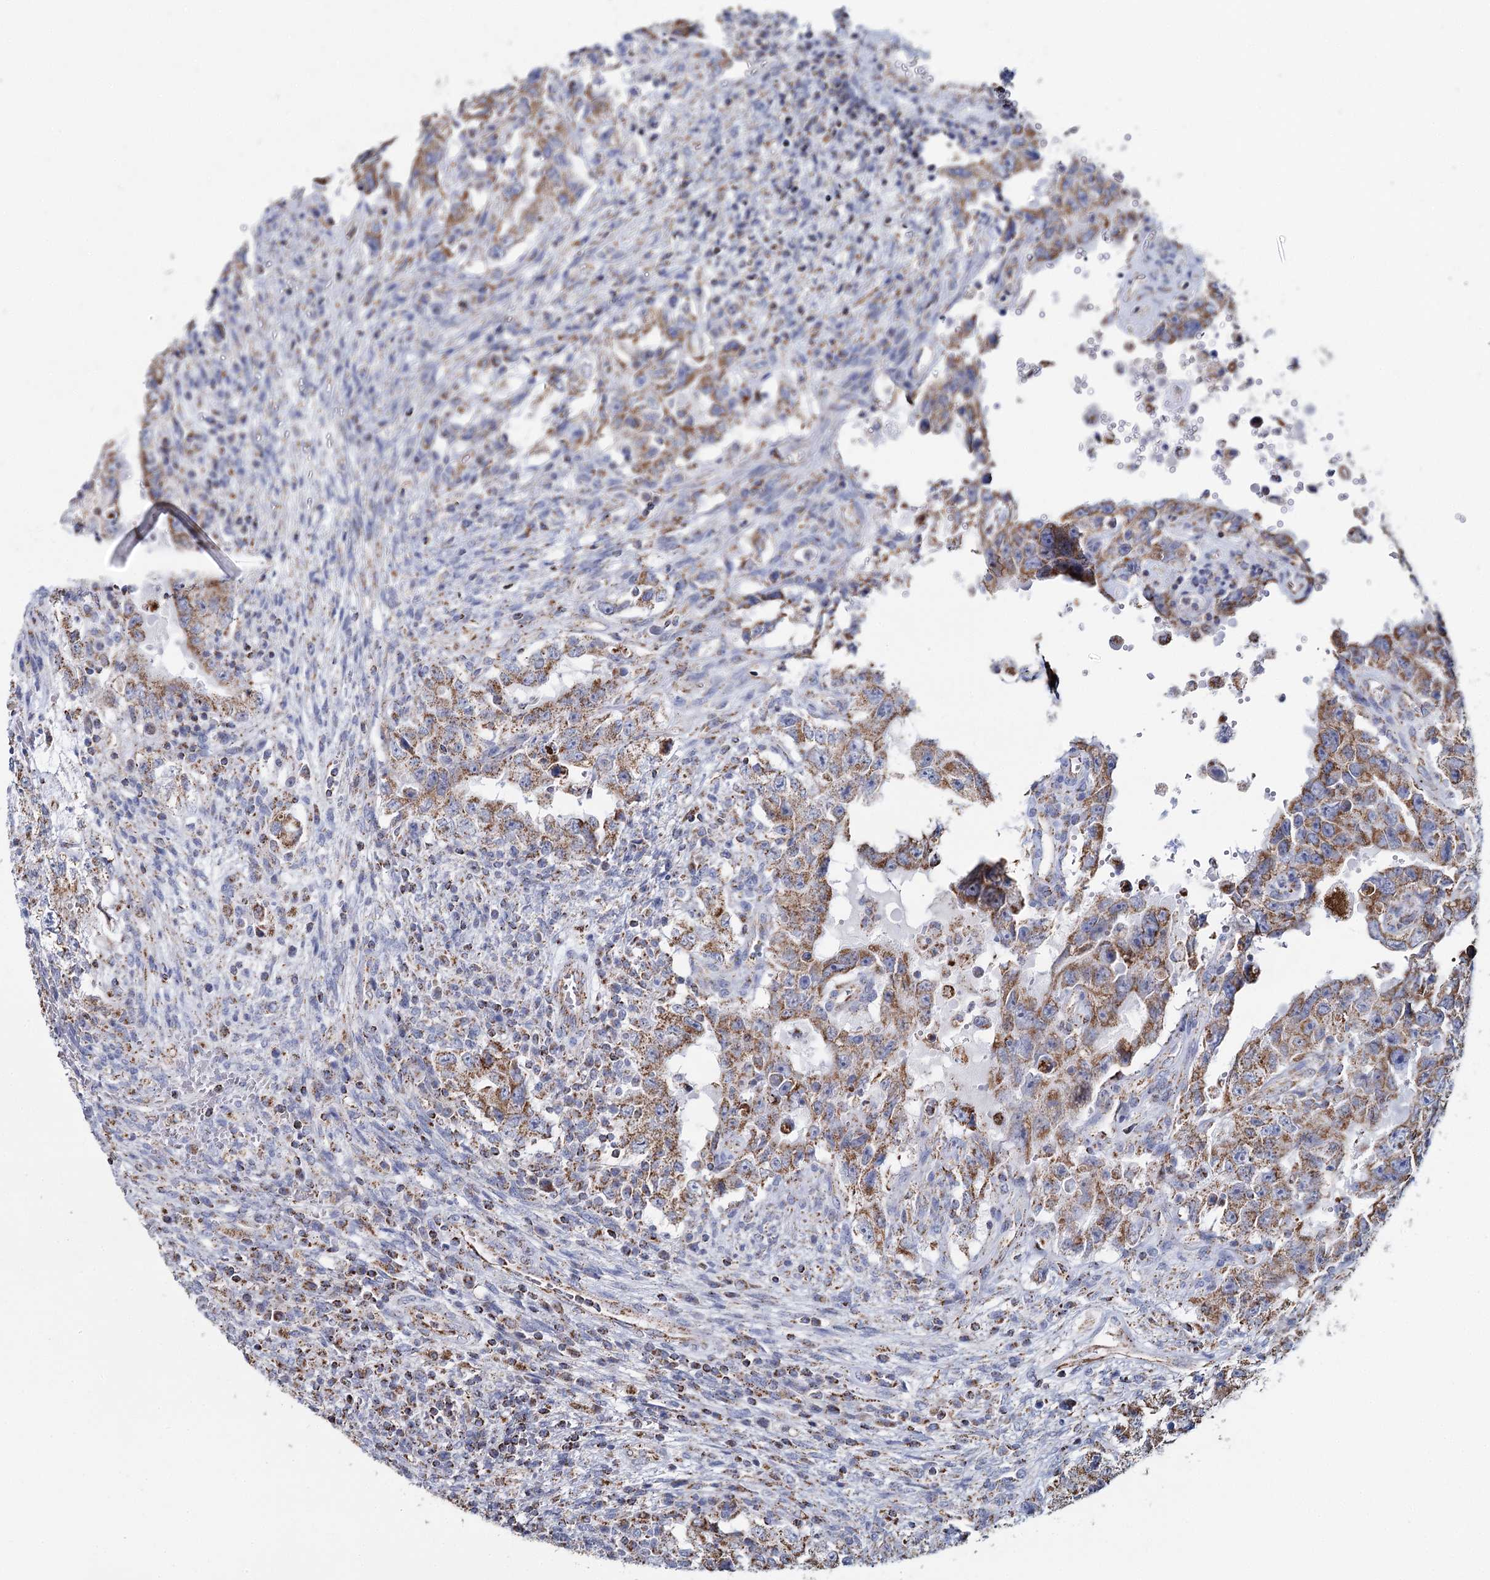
{"staining": {"intensity": "moderate", "quantity": ">75%", "location": "cytoplasmic/membranous"}, "tissue": "testis cancer", "cell_type": "Tumor cells", "image_type": "cancer", "snomed": [{"axis": "morphology", "description": "Carcinoma, Embryonal, NOS"}, {"axis": "topography", "description": "Testis"}], "caption": "The histopathology image shows staining of testis embryonal carcinoma, revealing moderate cytoplasmic/membranous protein staining (brown color) within tumor cells. Using DAB (brown) and hematoxylin (blue) stains, captured at high magnification using brightfield microscopy.", "gene": "MRPL44", "patient": {"sex": "male", "age": 26}}